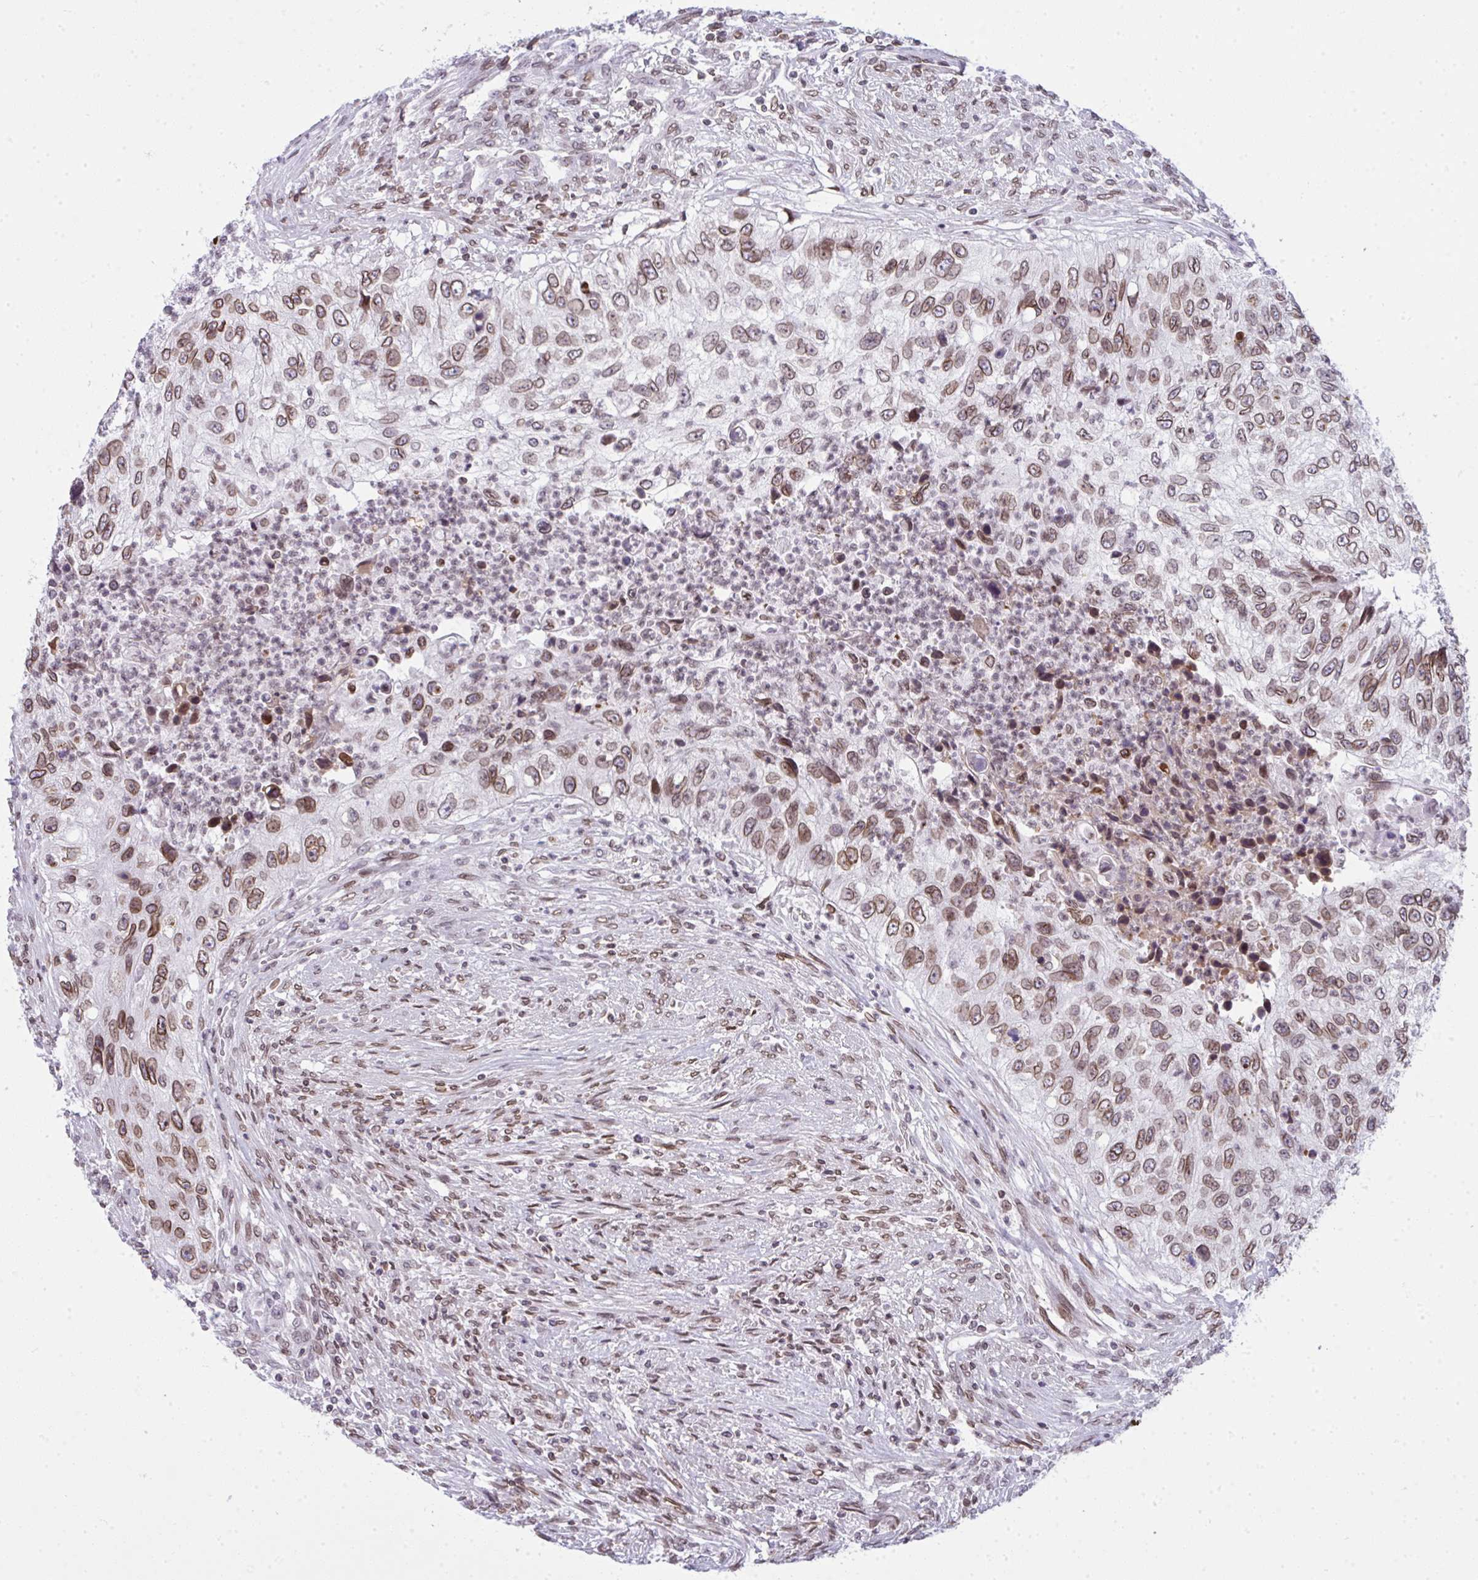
{"staining": {"intensity": "moderate", "quantity": ">75%", "location": "cytoplasmic/membranous,nuclear"}, "tissue": "urothelial cancer", "cell_type": "Tumor cells", "image_type": "cancer", "snomed": [{"axis": "morphology", "description": "Urothelial carcinoma, High grade"}, {"axis": "topography", "description": "Urinary bladder"}], "caption": "The histopathology image reveals a brown stain indicating the presence of a protein in the cytoplasmic/membranous and nuclear of tumor cells in urothelial cancer. (DAB (3,3'-diaminobenzidine) = brown stain, brightfield microscopy at high magnification).", "gene": "LMNB2", "patient": {"sex": "female", "age": 60}}